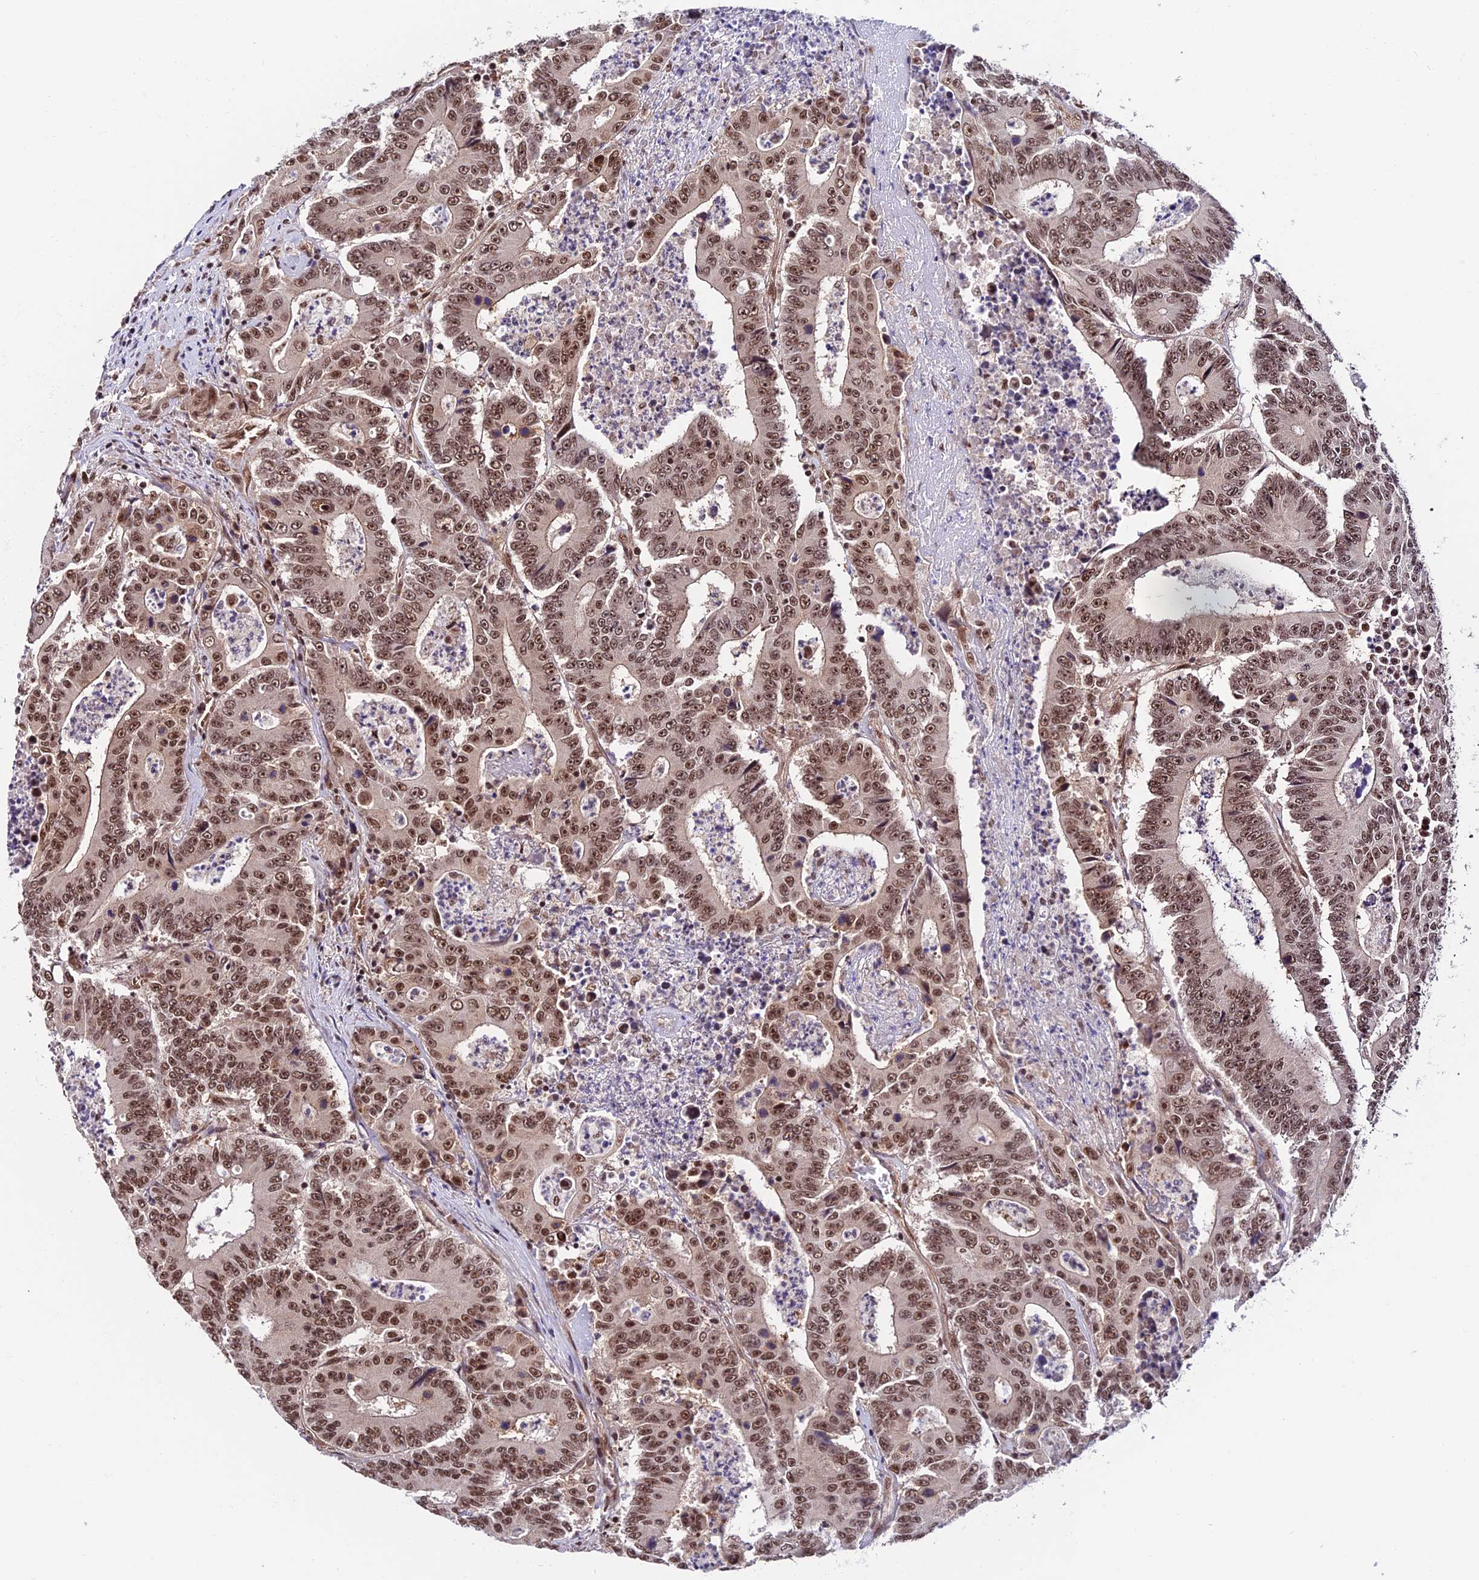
{"staining": {"intensity": "moderate", "quantity": ">75%", "location": "nuclear"}, "tissue": "colorectal cancer", "cell_type": "Tumor cells", "image_type": "cancer", "snomed": [{"axis": "morphology", "description": "Adenocarcinoma, NOS"}, {"axis": "topography", "description": "Colon"}], "caption": "Colorectal cancer (adenocarcinoma) tissue shows moderate nuclear expression in approximately >75% of tumor cells, visualized by immunohistochemistry.", "gene": "RBM42", "patient": {"sex": "male", "age": 83}}